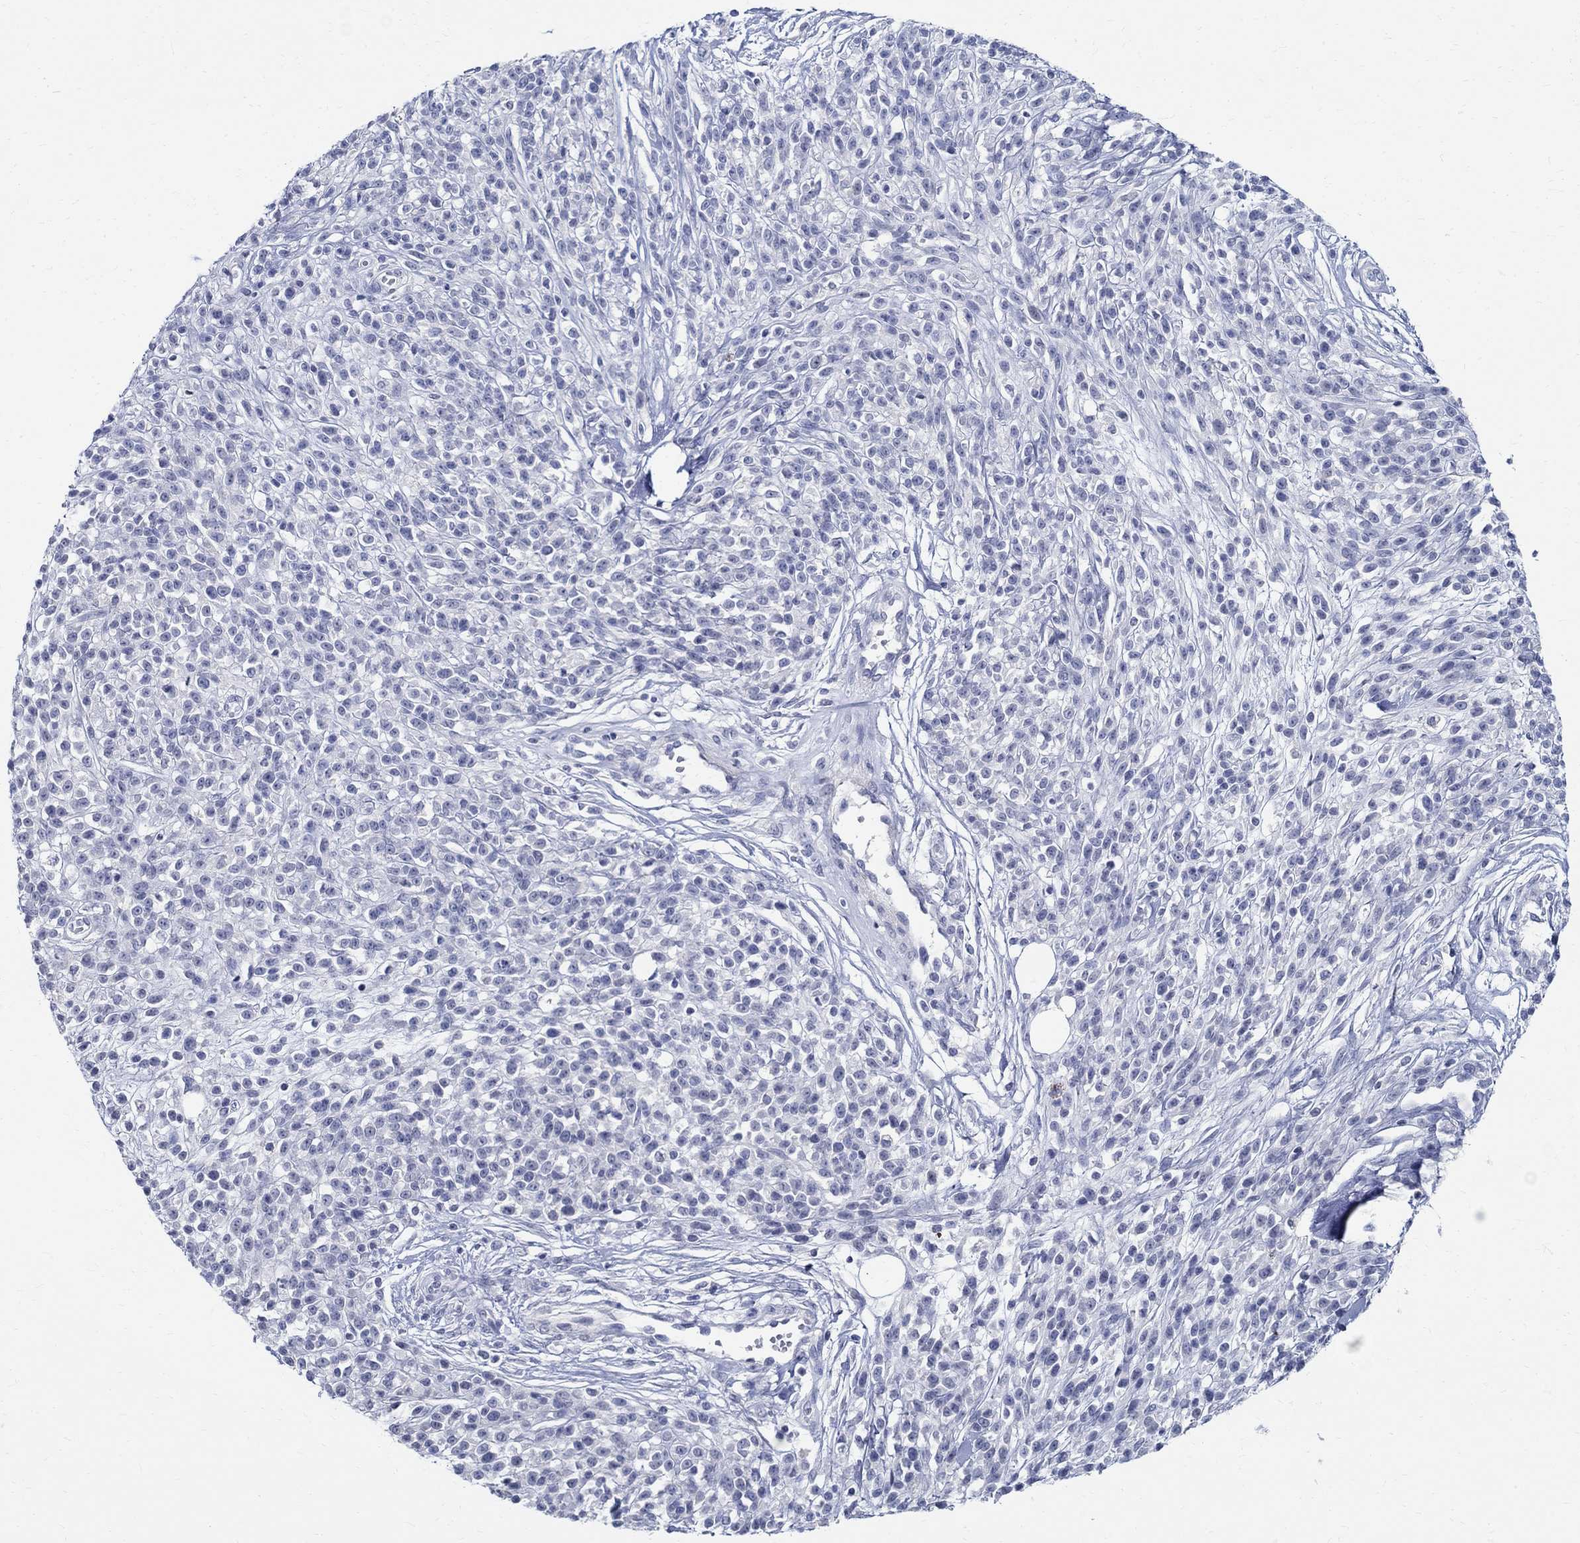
{"staining": {"intensity": "negative", "quantity": "none", "location": "none"}, "tissue": "melanoma", "cell_type": "Tumor cells", "image_type": "cancer", "snomed": [{"axis": "morphology", "description": "Malignant melanoma, NOS"}, {"axis": "topography", "description": "Skin"}, {"axis": "topography", "description": "Skin of trunk"}], "caption": "Malignant melanoma was stained to show a protein in brown. There is no significant positivity in tumor cells.", "gene": "CETN1", "patient": {"sex": "male", "age": 74}}